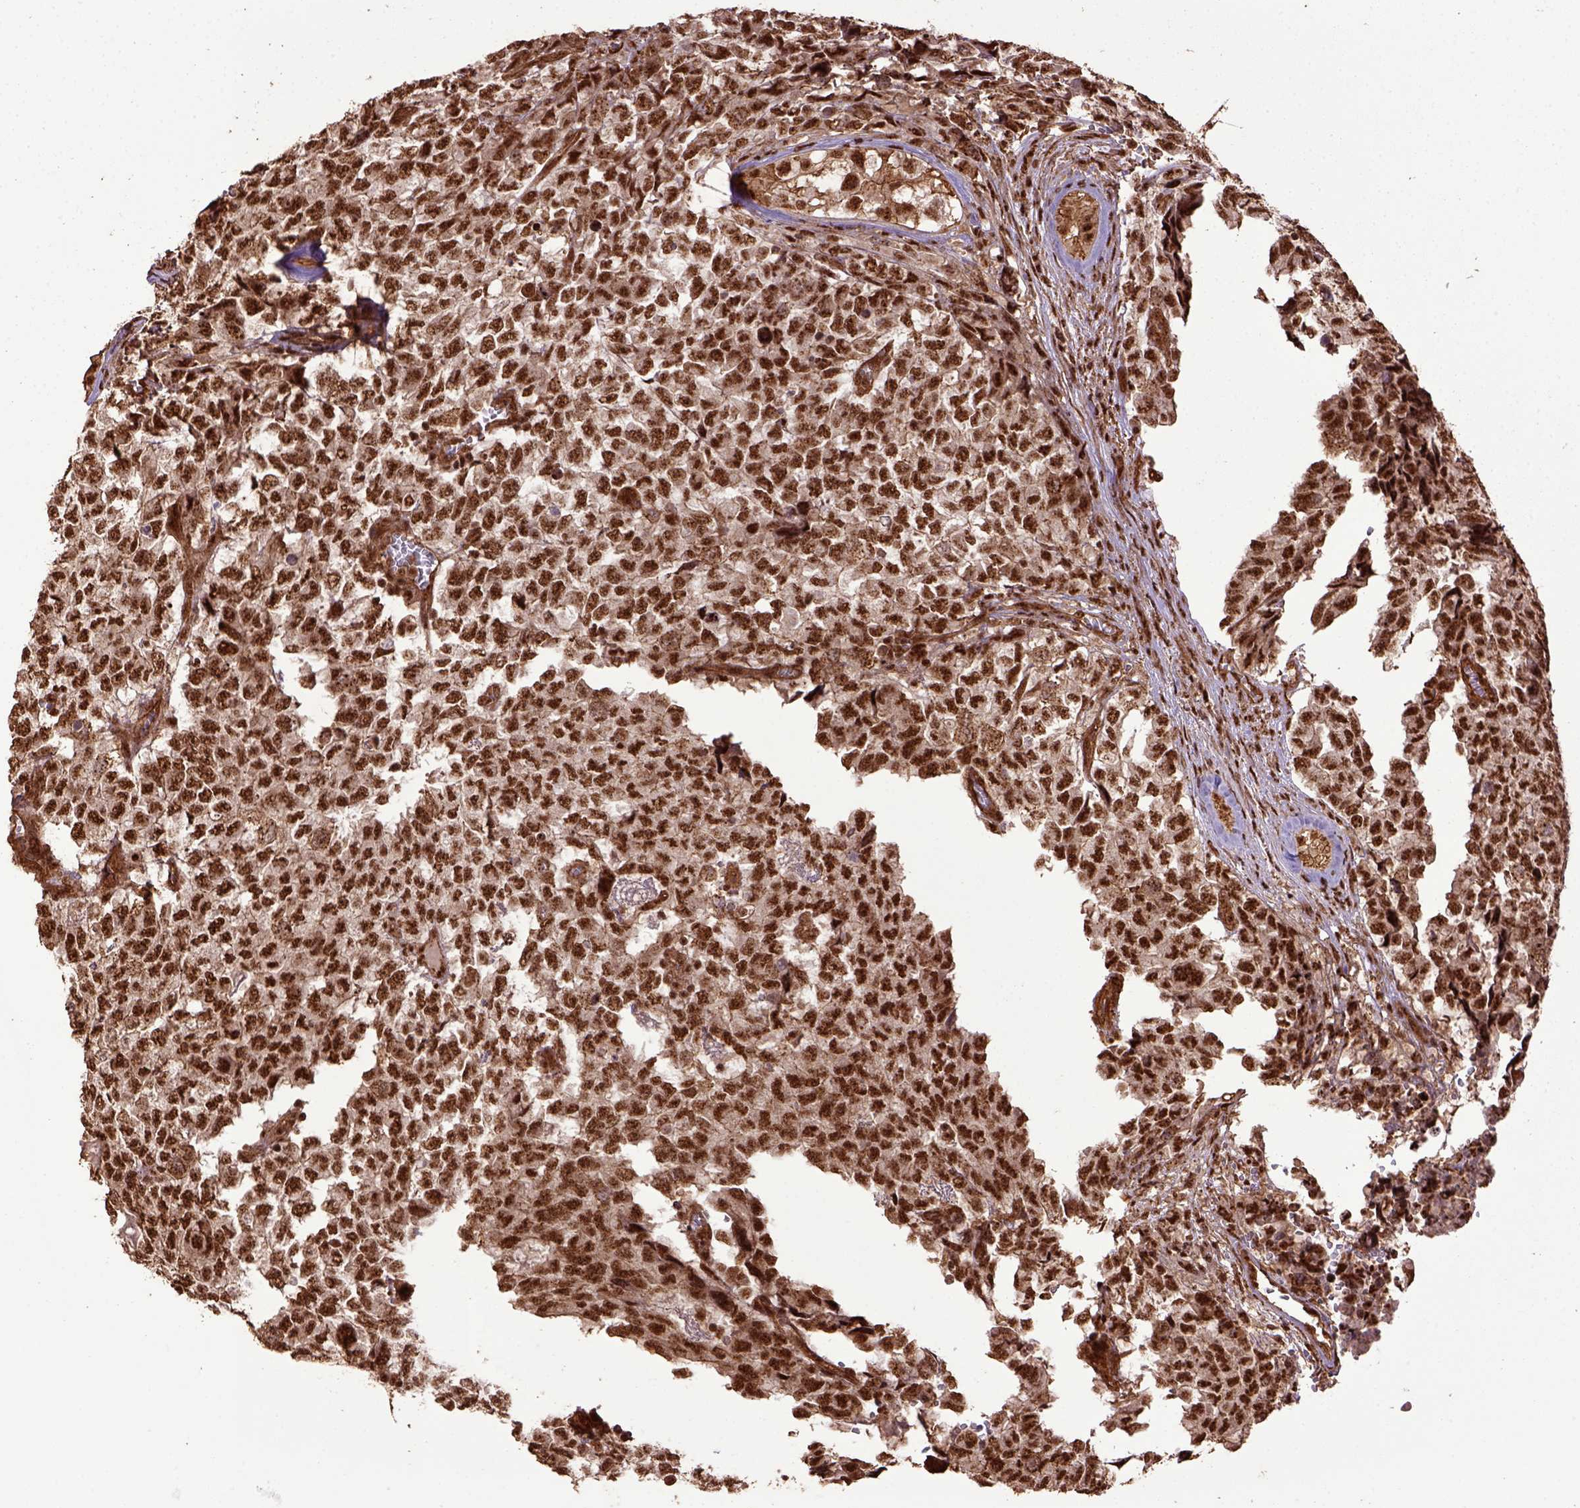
{"staining": {"intensity": "strong", "quantity": ">75%", "location": "nuclear"}, "tissue": "testis cancer", "cell_type": "Tumor cells", "image_type": "cancer", "snomed": [{"axis": "morphology", "description": "Carcinoma, Embryonal, NOS"}, {"axis": "topography", "description": "Testis"}], "caption": "DAB (3,3'-diaminobenzidine) immunohistochemical staining of human testis cancer (embryonal carcinoma) reveals strong nuclear protein staining in approximately >75% of tumor cells.", "gene": "PPIG", "patient": {"sex": "male", "age": 23}}